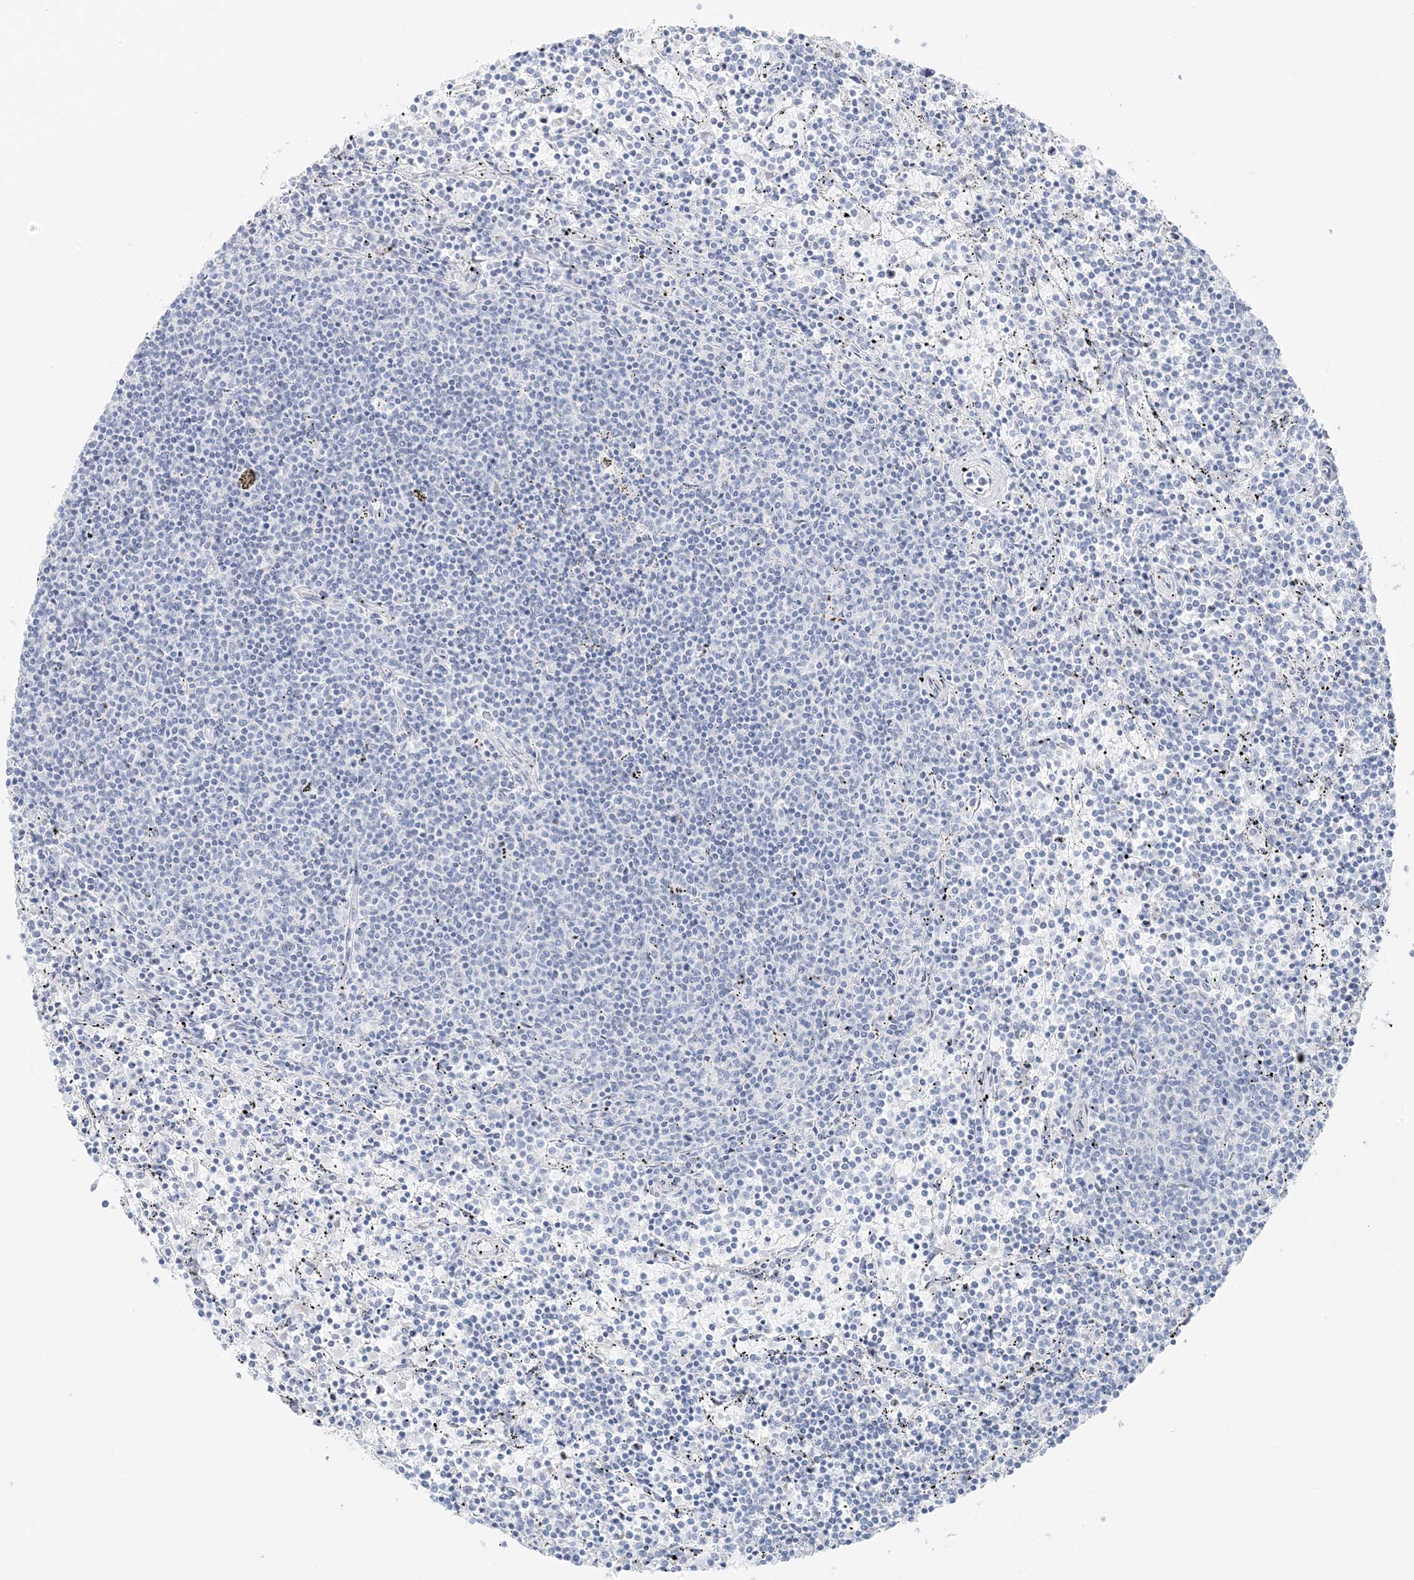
{"staining": {"intensity": "negative", "quantity": "none", "location": "none"}, "tissue": "lymphoma", "cell_type": "Tumor cells", "image_type": "cancer", "snomed": [{"axis": "morphology", "description": "Malignant lymphoma, non-Hodgkin's type, Low grade"}, {"axis": "topography", "description": "Spleen"}], "caption": "Immunohistochemistry of lymphoma demonstrates no staining in tumor cells.", "gene": "ZFP64", "patient": {"sex": "female", "age": 50}}